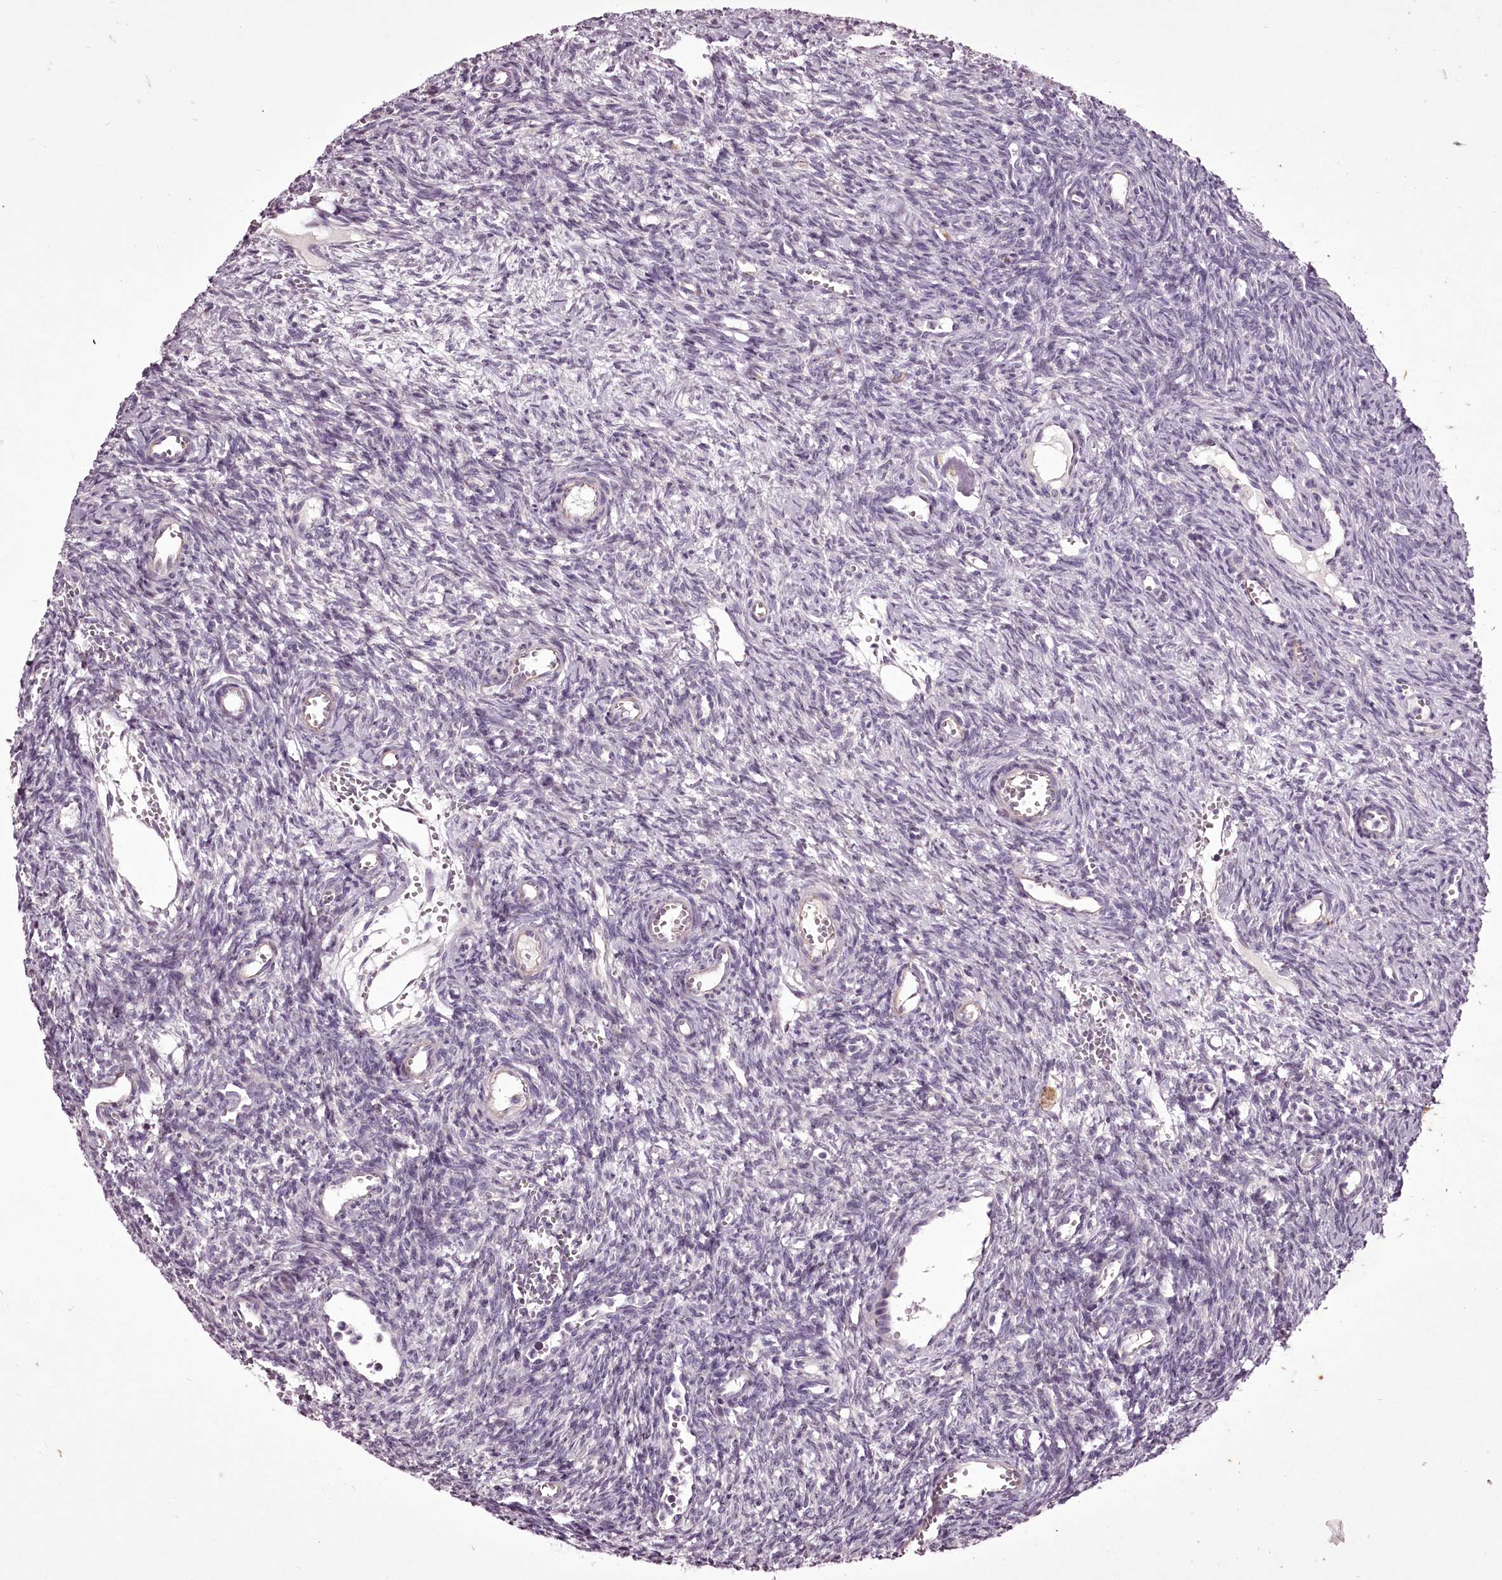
{"staining": {"intensity": "negative", "quantity": "none", "location": "none"}, "tissue": "ovary", "cell_type": "Ovarian stroma cells", "image_type": "normal", "snomed": [{"axis": "morphology", "description": "Normal tissue, NOS"}, {"axis": "topography", "description": "Ovary"}], "caption": "Ovary stained for a protein using immunohistochemistry (IHC) reveals no staining ovarian stroma cells.", "gene": "C1orf56", "patient": {"sex": "female", "age": 39}}